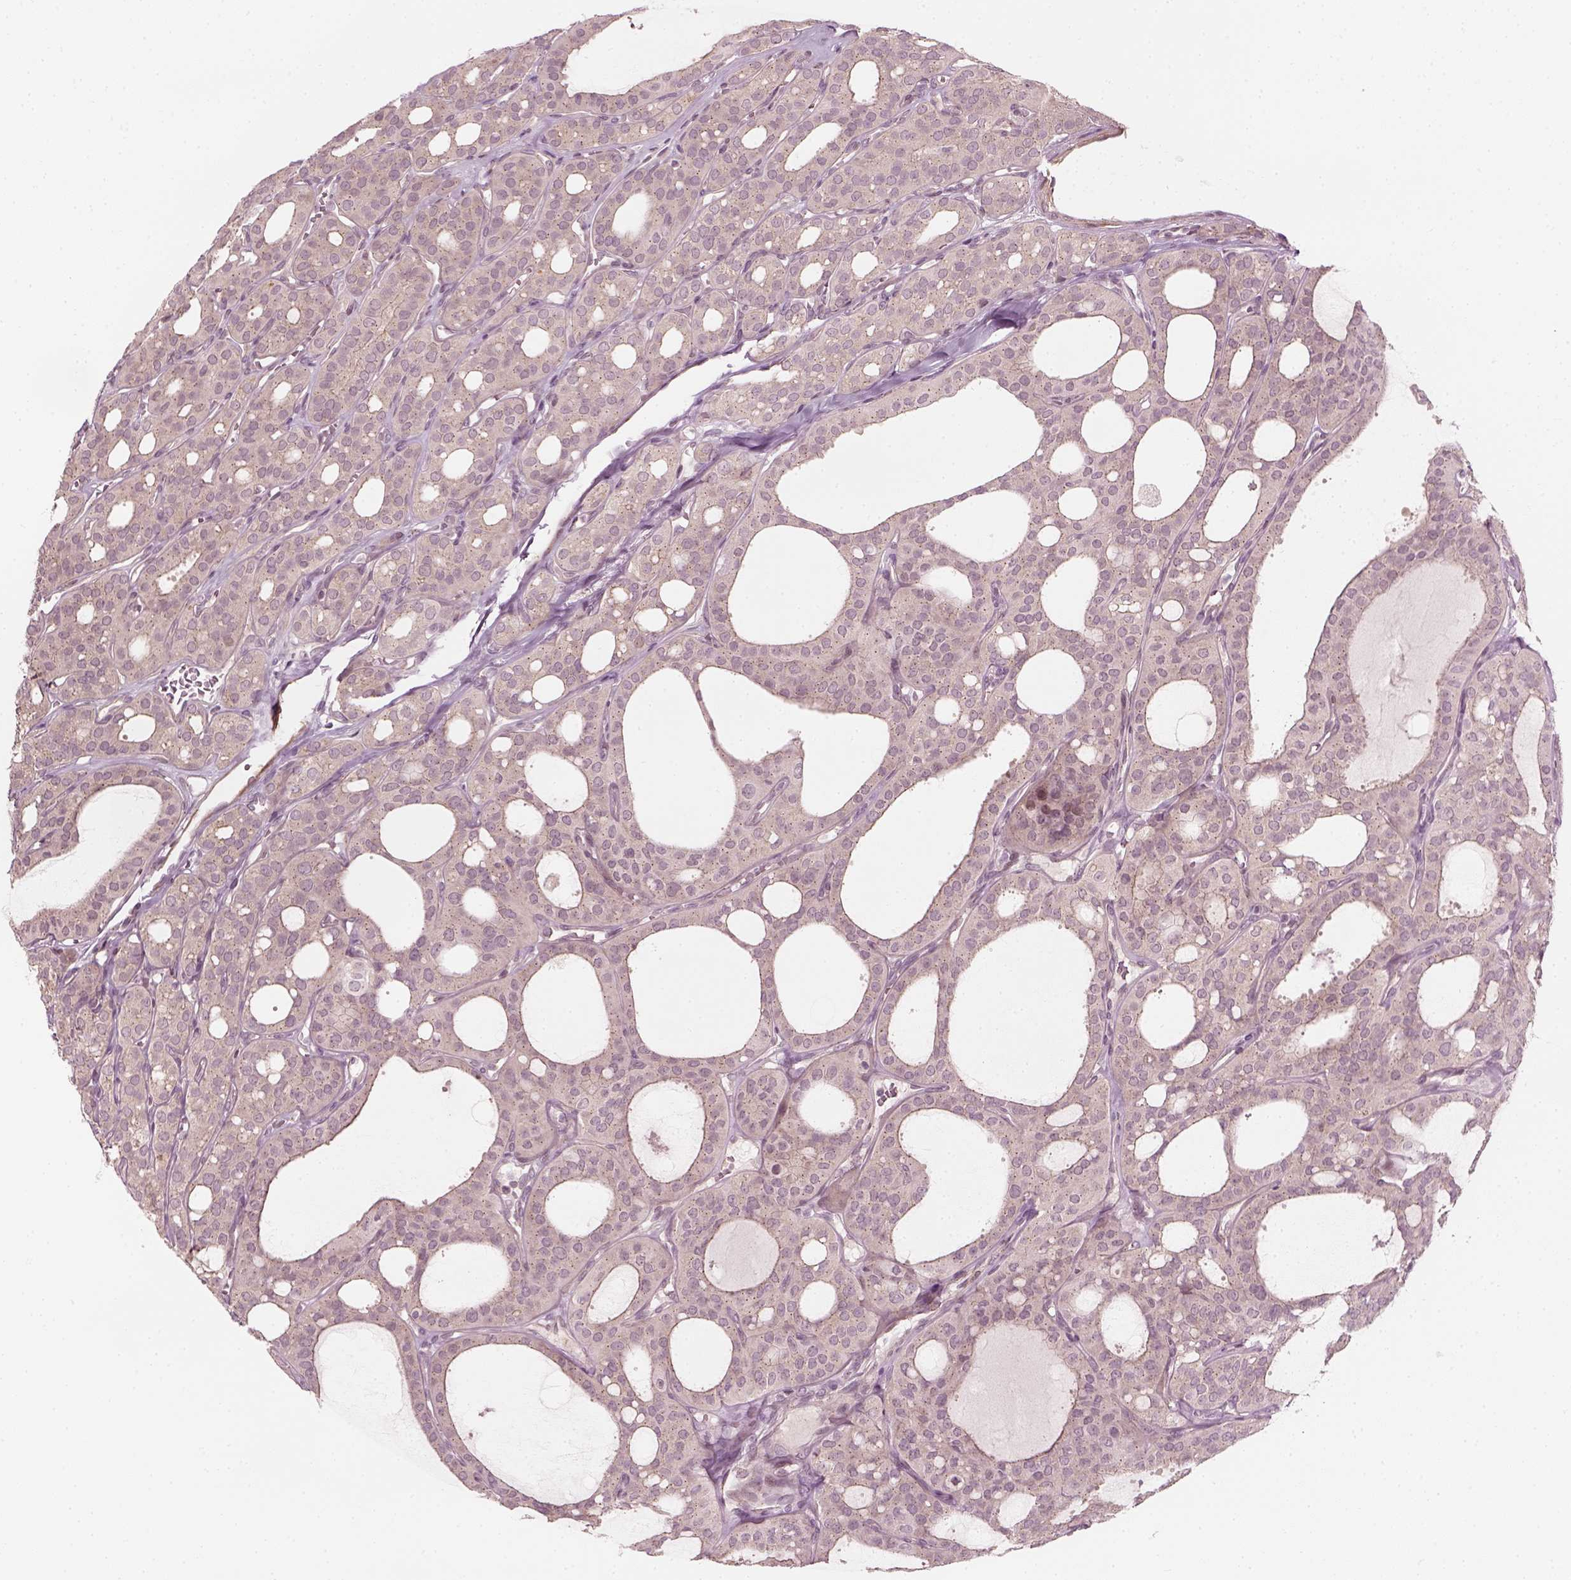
{"staining": {"intensity": "negative", "quantity": "none", "location": "none"}, "tissue": "thyroid cancer", "cell_type": "Tumor cells", "image_type": "cancer", "snomed": [{"axis": "morphology", "description": "Follicular adenoma carcinoma, NOS"}, {"axis": "topography", "description": "Thyroid gland"}], "caption": "DAB (3,3'-diaminobenzidine) immunohistochemical staining of human thyroid cancer displays no significant positivity in tumor cells. (Immunohistochemistry (ihc), brightfield microscopy, high magnification).", "gene": "MLIP", "patient": {"sex": "male", "age": 75}}